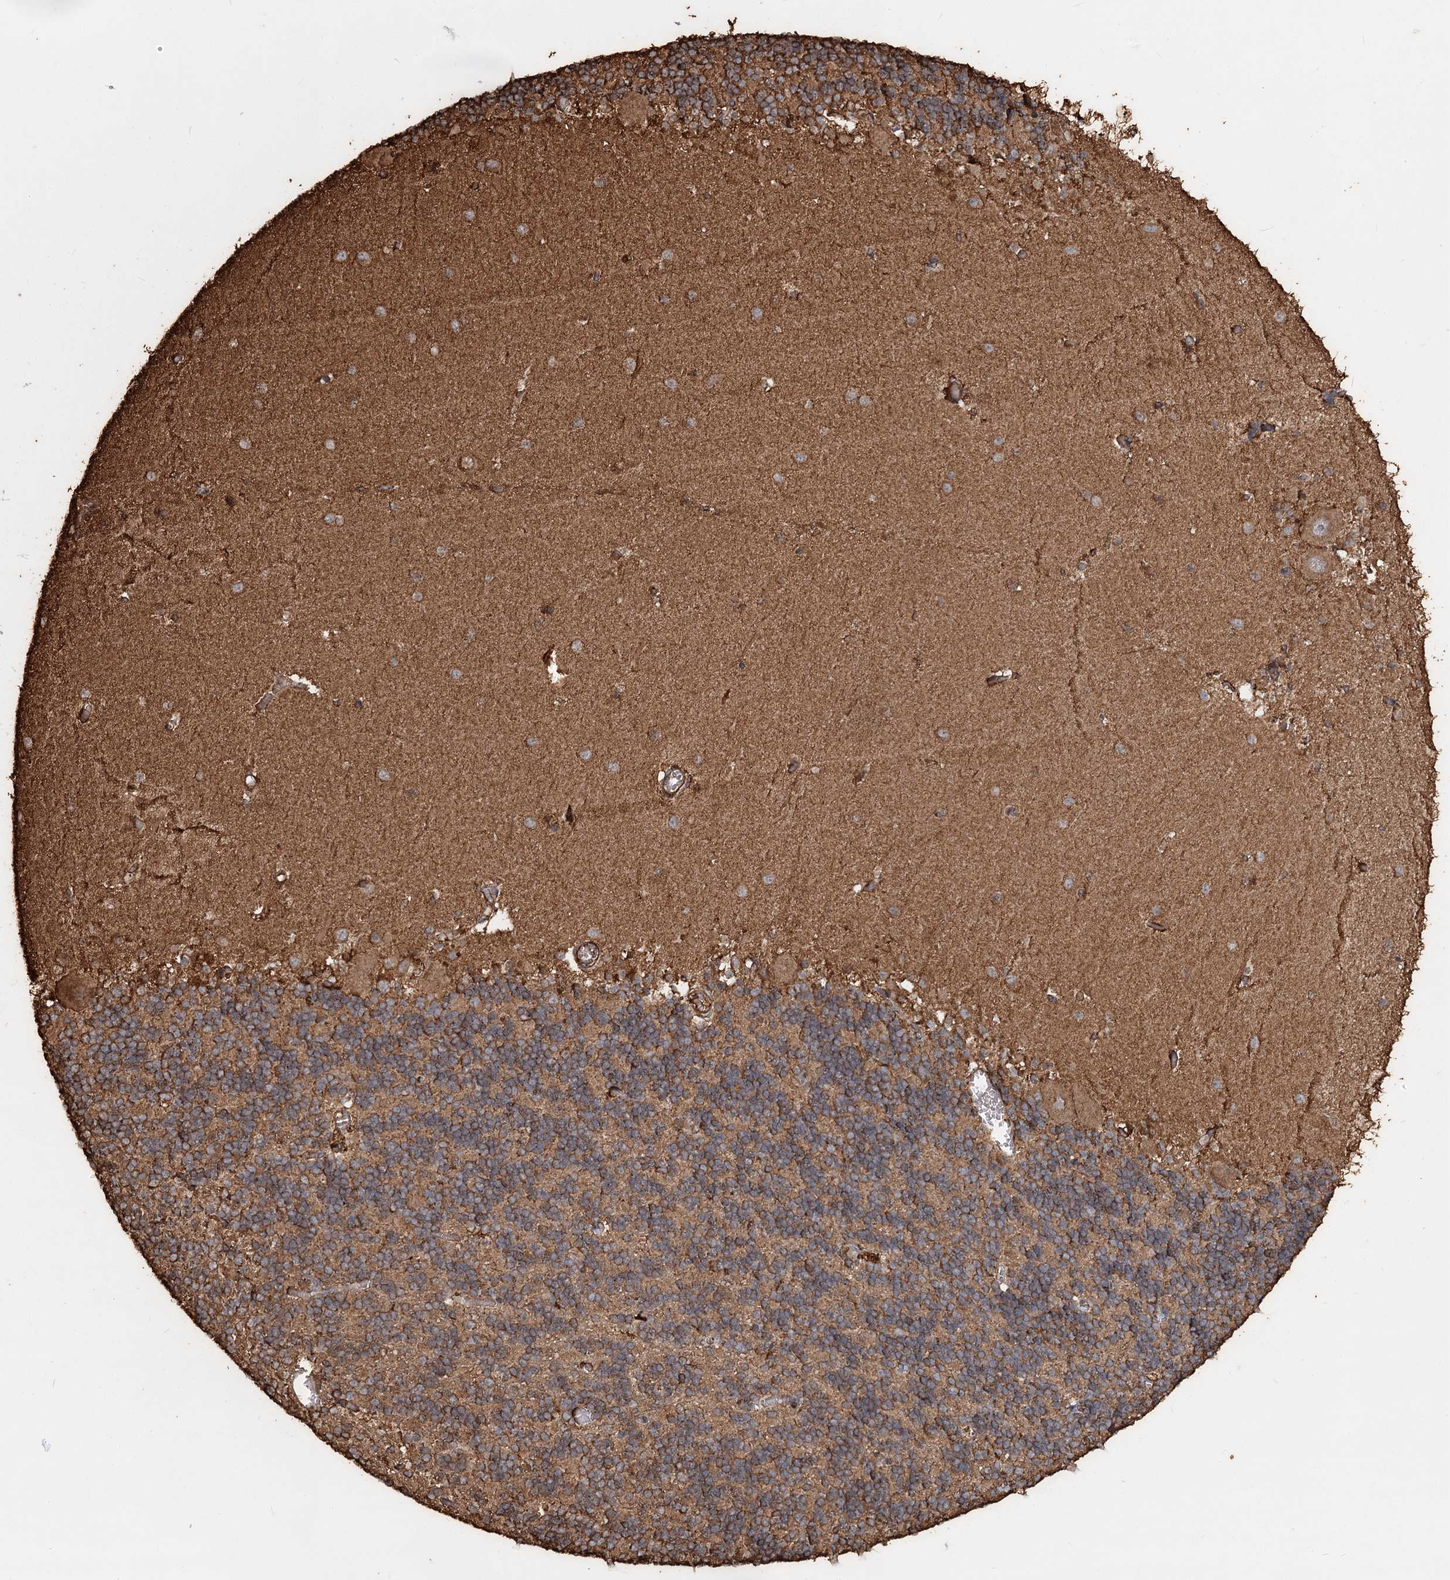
{"staining": {"intensity": "moderate", "quantity": "25%-75%", "location": "cytoplasmic/membranous"}, "tissue": "cerebellum", "cell_type": "Cells in granular layer", "image_type": "normal", "snomed": [{"axis": "morphology", "description": "Normal tissue, NOS"}, {"axis": "topography", "description": "Cerebellum"}], "caption": "Moderate cytoplasmic/membranous protein staining is present in about 25%-75% of cells in granular layer in cerebellum.", "gene": "PIK3C2A", "patient": {"sex": "male", "age": 37}}